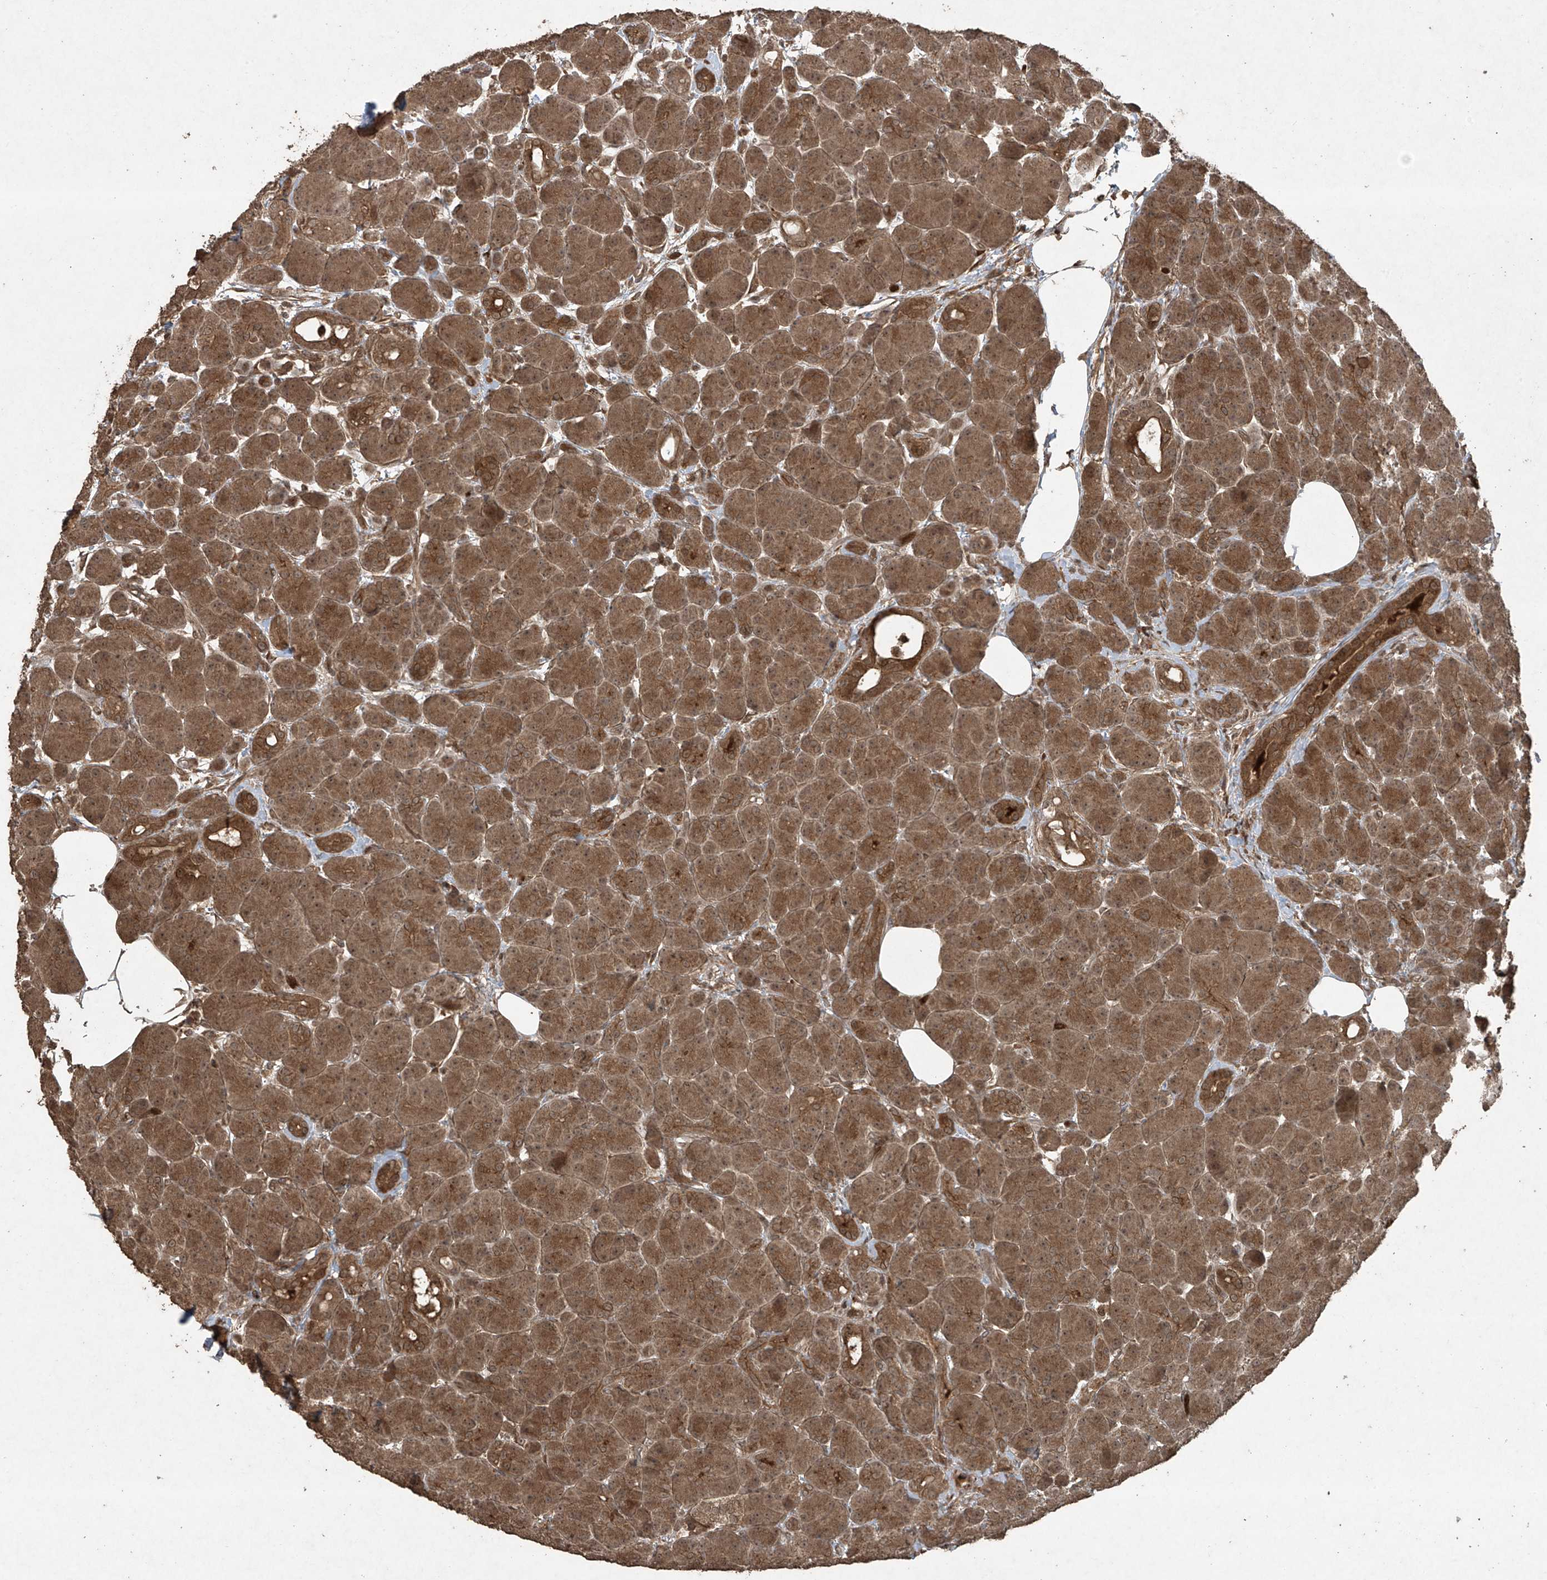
{"staining": {"intensity": "strong", "quantity": ">75%", "location": "cytoplasmic/membranous"}, "tissue": "pancreas", "cell_type": "Exocrine glandular cells", "image_type": "normal", "snomed": [{"axis": "morphology", "description": "Normal tissue, NOS"}, {"axis": "topography", "description": "Pancreas"}], "caption": "The photomicrograph exhibits immunohistochemical staining of benign pancreas. There is strong cytoplasmic/membranous staining is identified in approximately >75% of exocrine glandular cells. (DAB IHC, brown staining for protein, blue staining for nuclei).", "gene": "PGPEP1", "patient": {"sex": "male", "age": 63}}